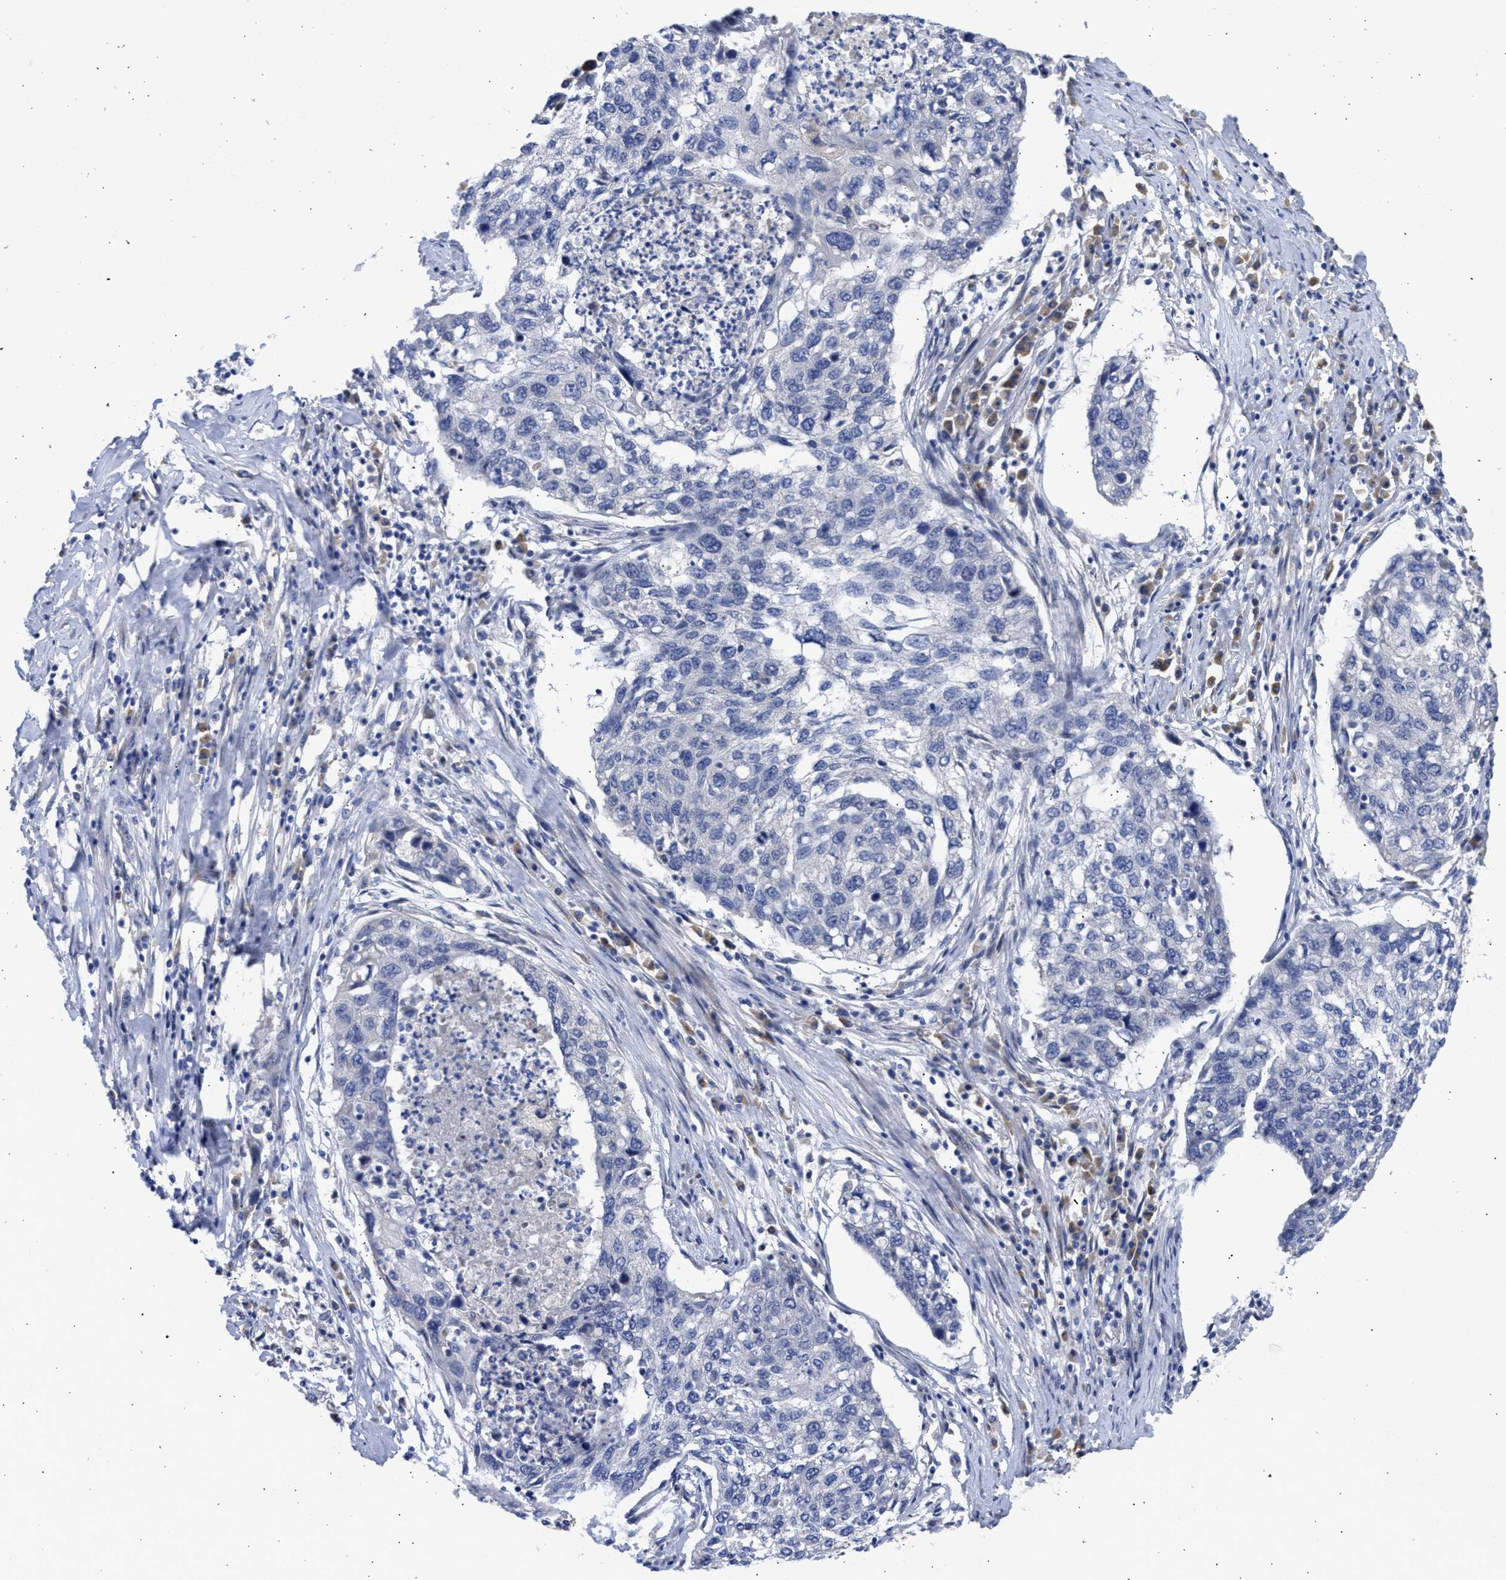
{"staining": {"intensity": "negative", "quantity": "none", "location": "none"}, "tissue": "lung cancer", "cell_type": "Tumor cells", "image_type": "cancer", "snomed": [{"axis": "morphology", "description": "Squamous cell carcinoma, NOS"}, {"axis": "topography", "description": "Lung"}], "caption": "DAB immunohistochemical staining of human lung cancer displays no significant expression in tumor cells.", "gene": "TMED1", "patient": {"sex": "female", "age": 63}}